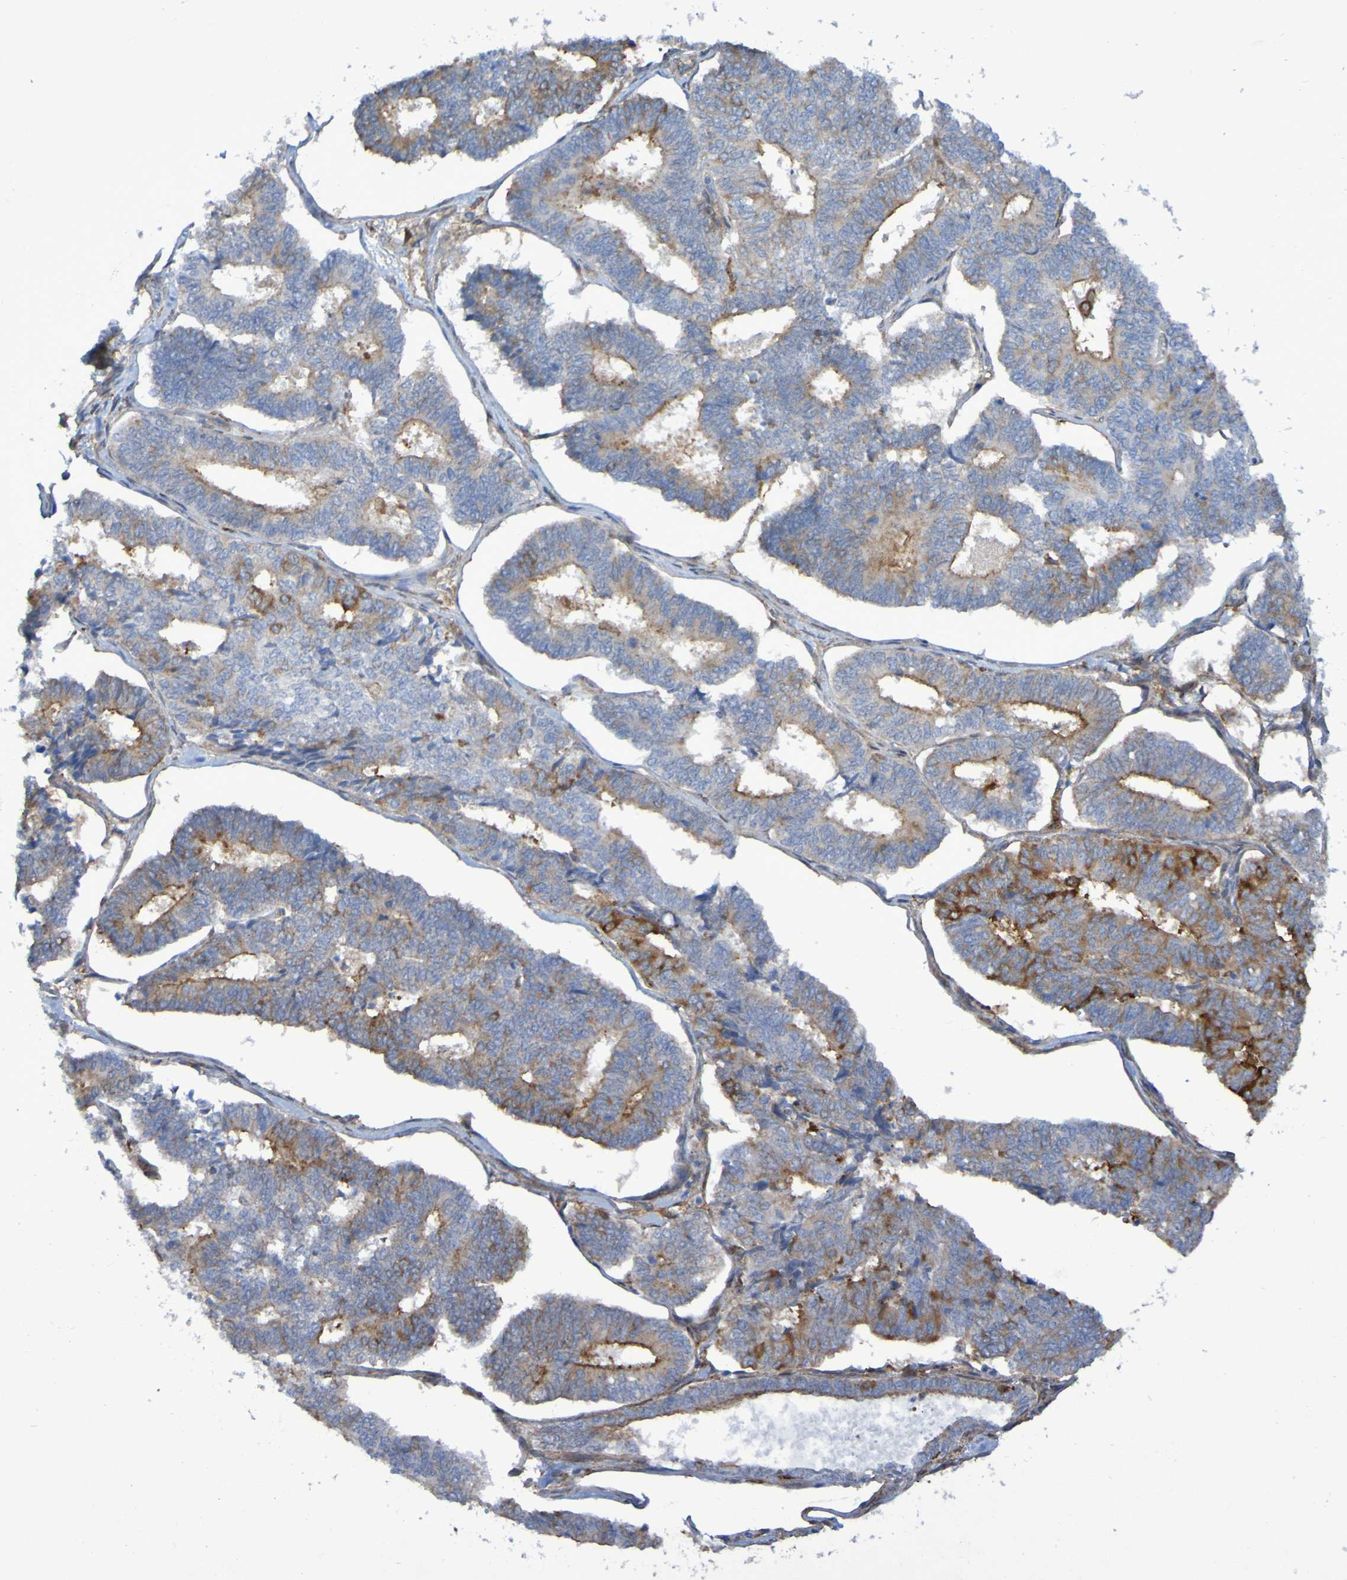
{"staining": {"intensity": "moderate", "quantity": ">75%", "location": "cytoplasmic/membranous"}, "tissue": "endometrial cancer", "cell_type": "Tumor cells", "image_type": "cancer", "snomed": [{"axis": "morphology", "description": "Adenocarcinoma, NOS"}, {"axis": "topography", "description": "Endometrium"}], "caption": "The image exhibits staining of endometrial cancer, revealing moderate cytoplasmic/membranous protein expression (brown color) within tumor cells.", "gene": "SCRG1", "patient": {"sex": "female", "age": 70}}